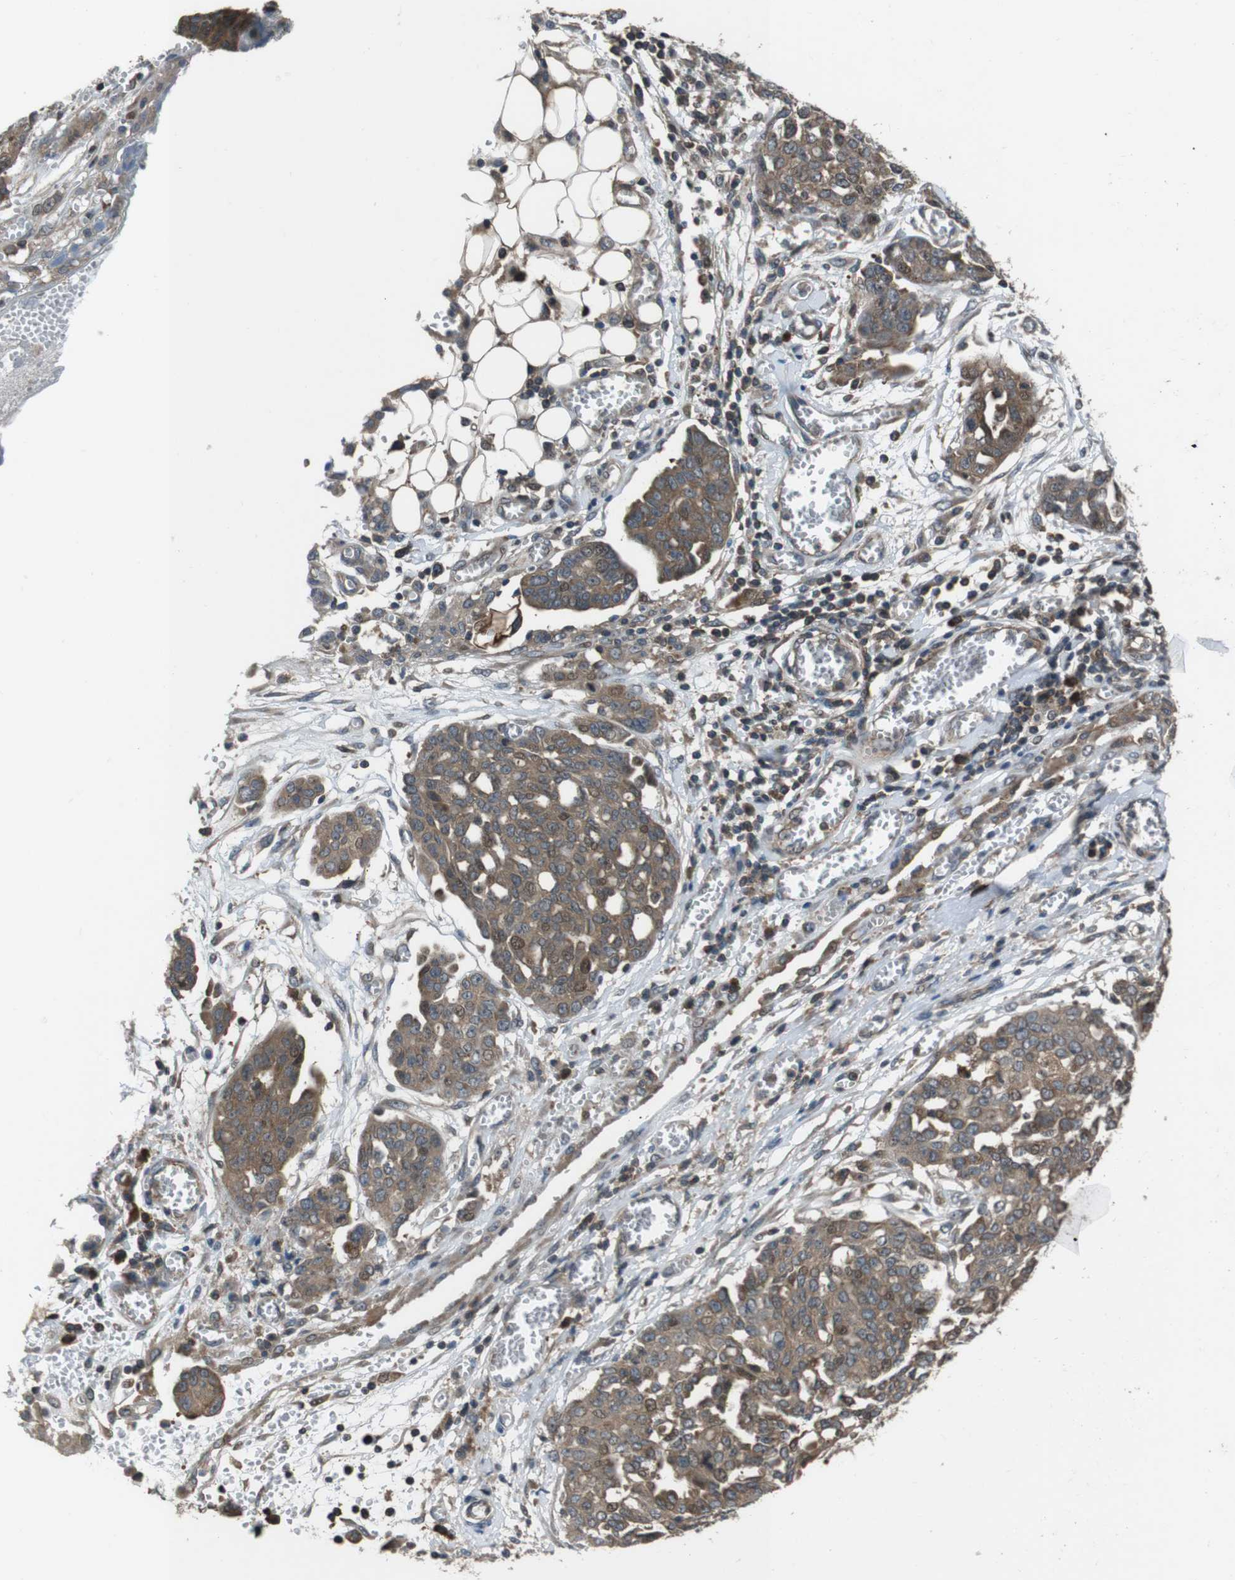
{"staining": {"intensity": "moderate", "quantity": ">75%", "location": "cytoplasmic/membranous,nuclear"}, "tissue": "ovarian cancer", "cell_type": "Tumor cells", "image_type": "cancer", "snomed": [{"axis": "morphology", "description": "Cystadenocarcinoma, serous, NOS"}, {"axis": "topography", "description": "Soft tissue"}, {"axis": "topography", "description": "Ovary"}], "caption": "Immunohistochemistry histopathology image of neoplastic tissue: human ovarian serous cystadenocarcinoma stained using immunohistochemistry shows medium levels of moderate protein expression localized specifically in the cytoplasmic/membranous and nuclear of tumor cells, appearing as a cytoplasmic/membranous and nuclear brown color.", "gene": "SLC22A23", "patient": {"sex": "female", "age": 57}}